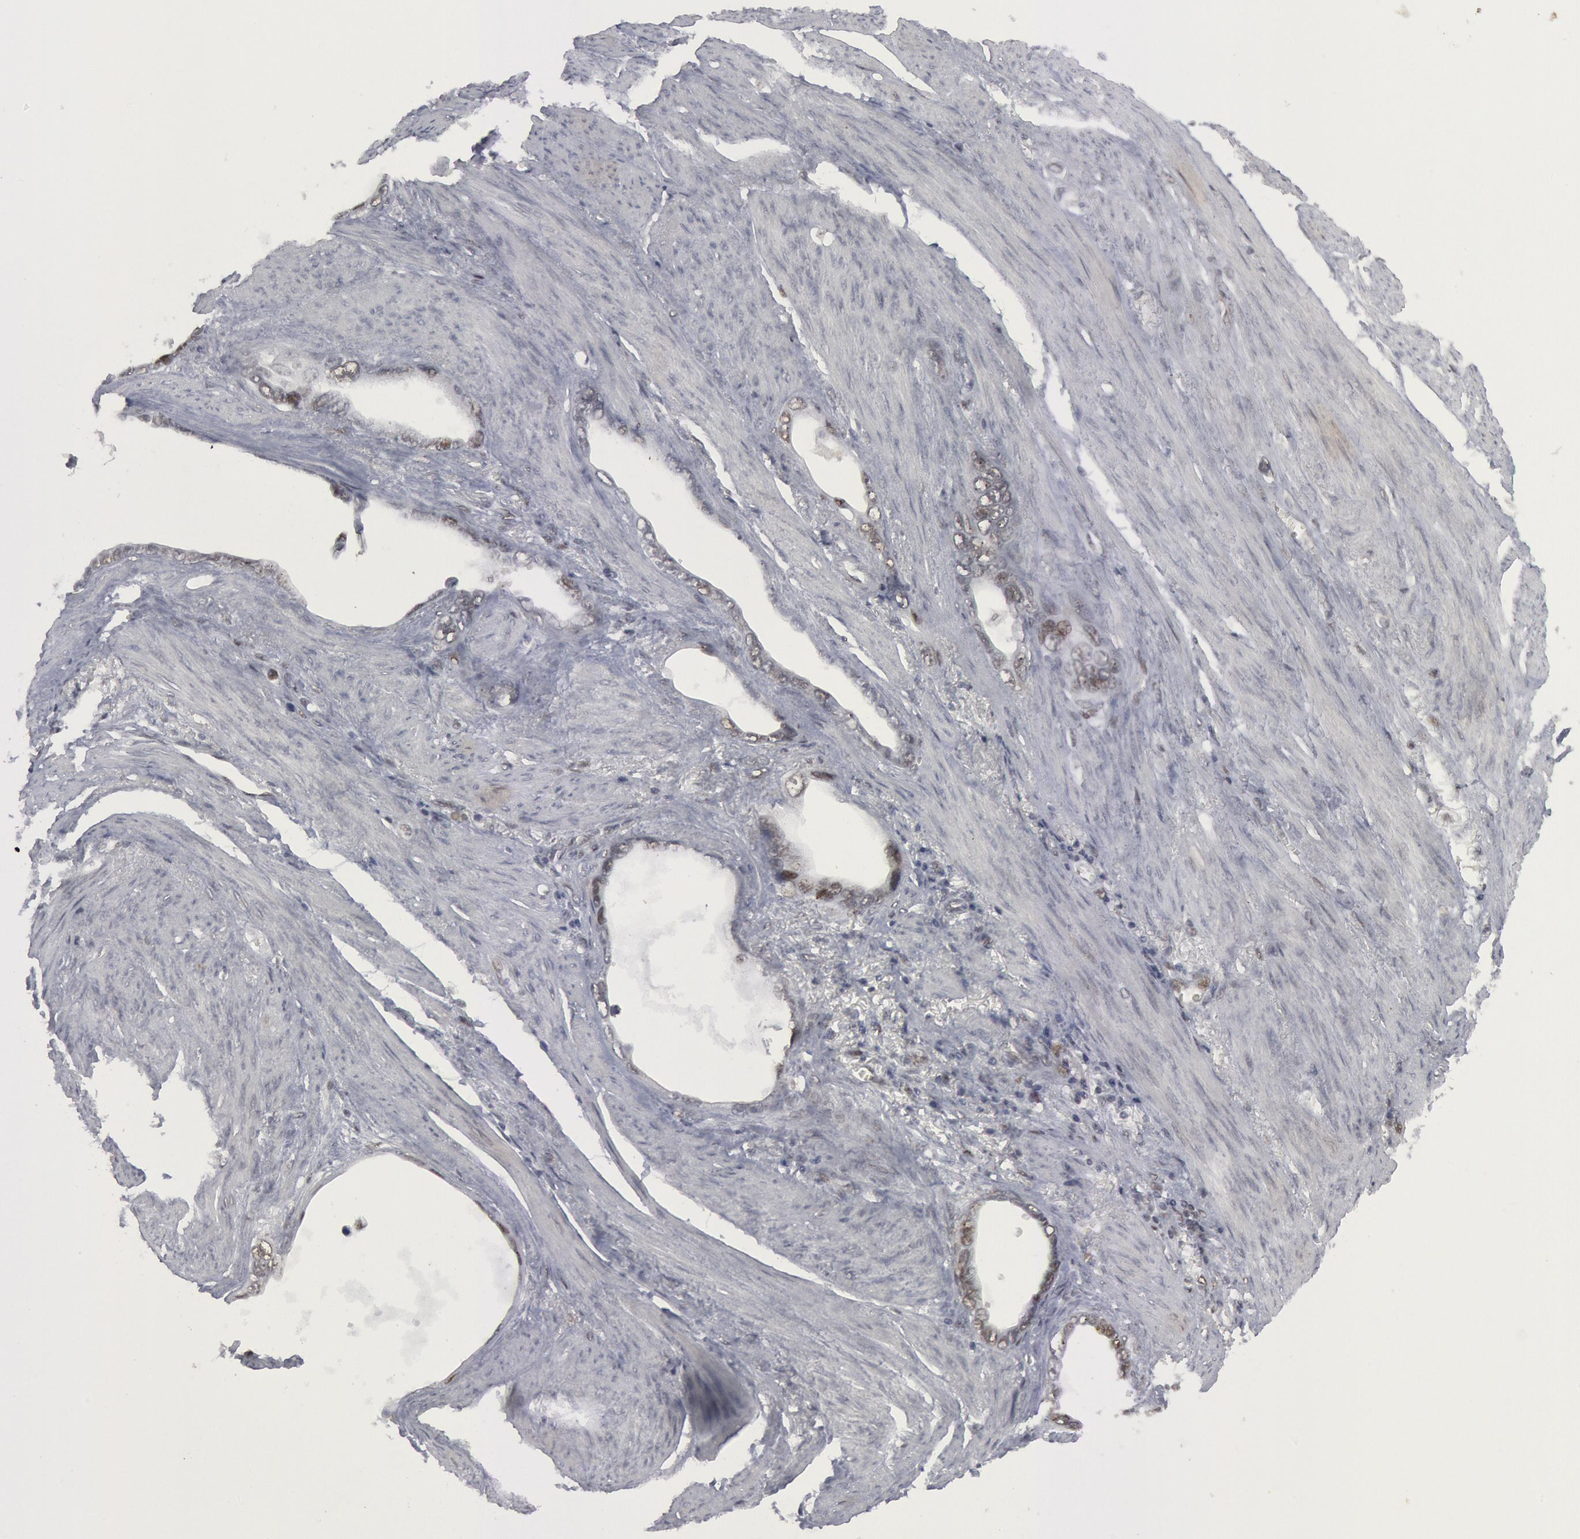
{"staining": {"intensity": "negative", "quantity": "none", "location": "none"}, "tissue": "stomach cancer", "cell_type": "Tumor cells", "image_type": "cancer", "snomed": [{"axis": "morphology", "description": "Adenocarcinoma, NOS"}, {"axis": "topography", "description": "Stomach"}], "caption": "This is an immunohistochemistry photomicrograph of human adenocarcinoma (stomach). There is no staining in tumor cells.", "gene": "FOXO1", "patient": {"sex": "male", "age": 78}}